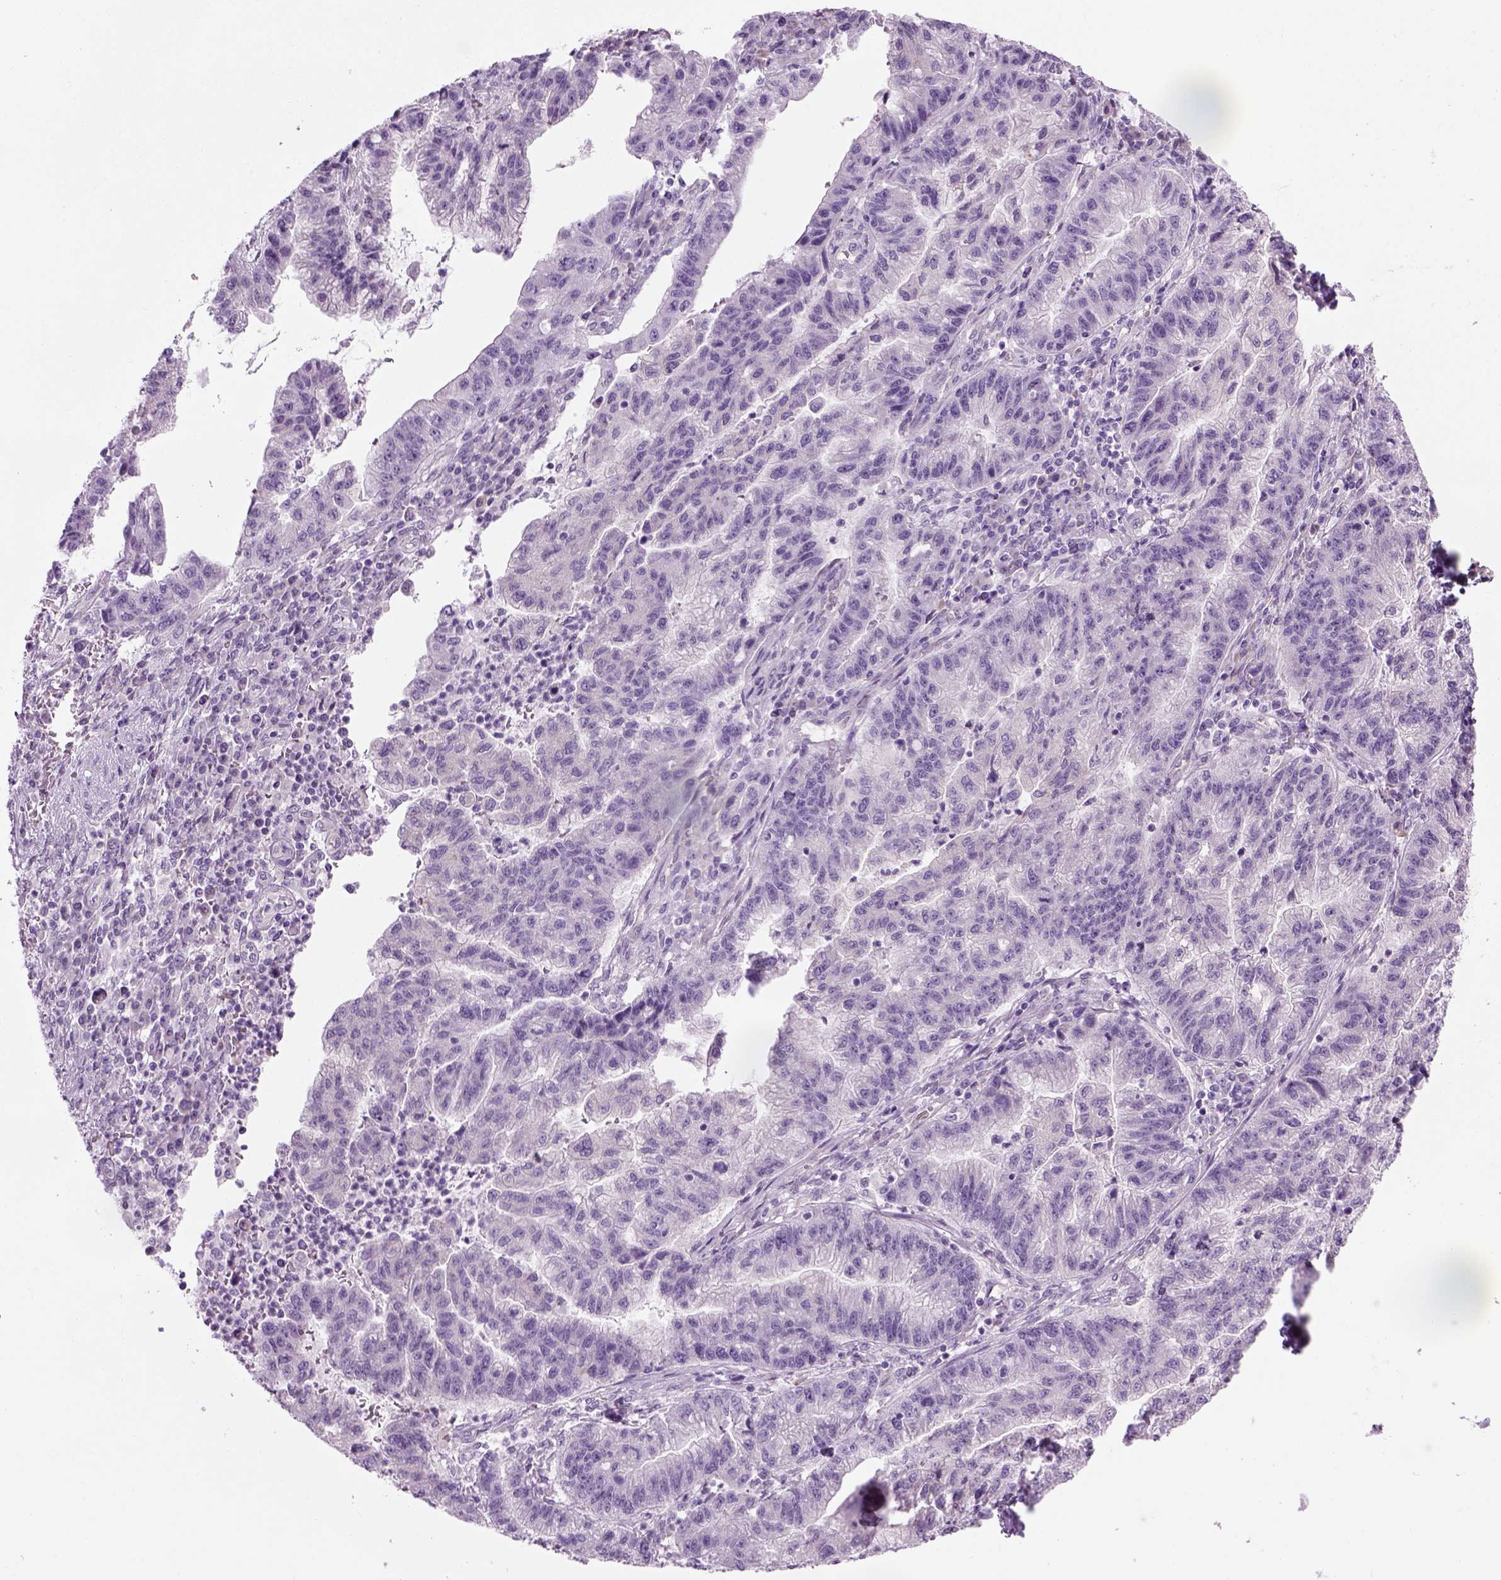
{"staining": {"intensity": "negative", "quantity": "none", "location": "none"}, "tissue": "stomach cancer", "cell_type": "Tumor cells", "image_type": "cancer", "snomed": [{"axis": "morphology", "description": "Adenocarcinoma, NOS"}, {"axis": "topography", "description": "Stomach"}], "caption": "The histopathology image displays no significant expression in tumor cells of stomach cancer (adenocarcinoma).", "gene": "CIBAR2", "patient": {"sex": "male", "age": 83}}